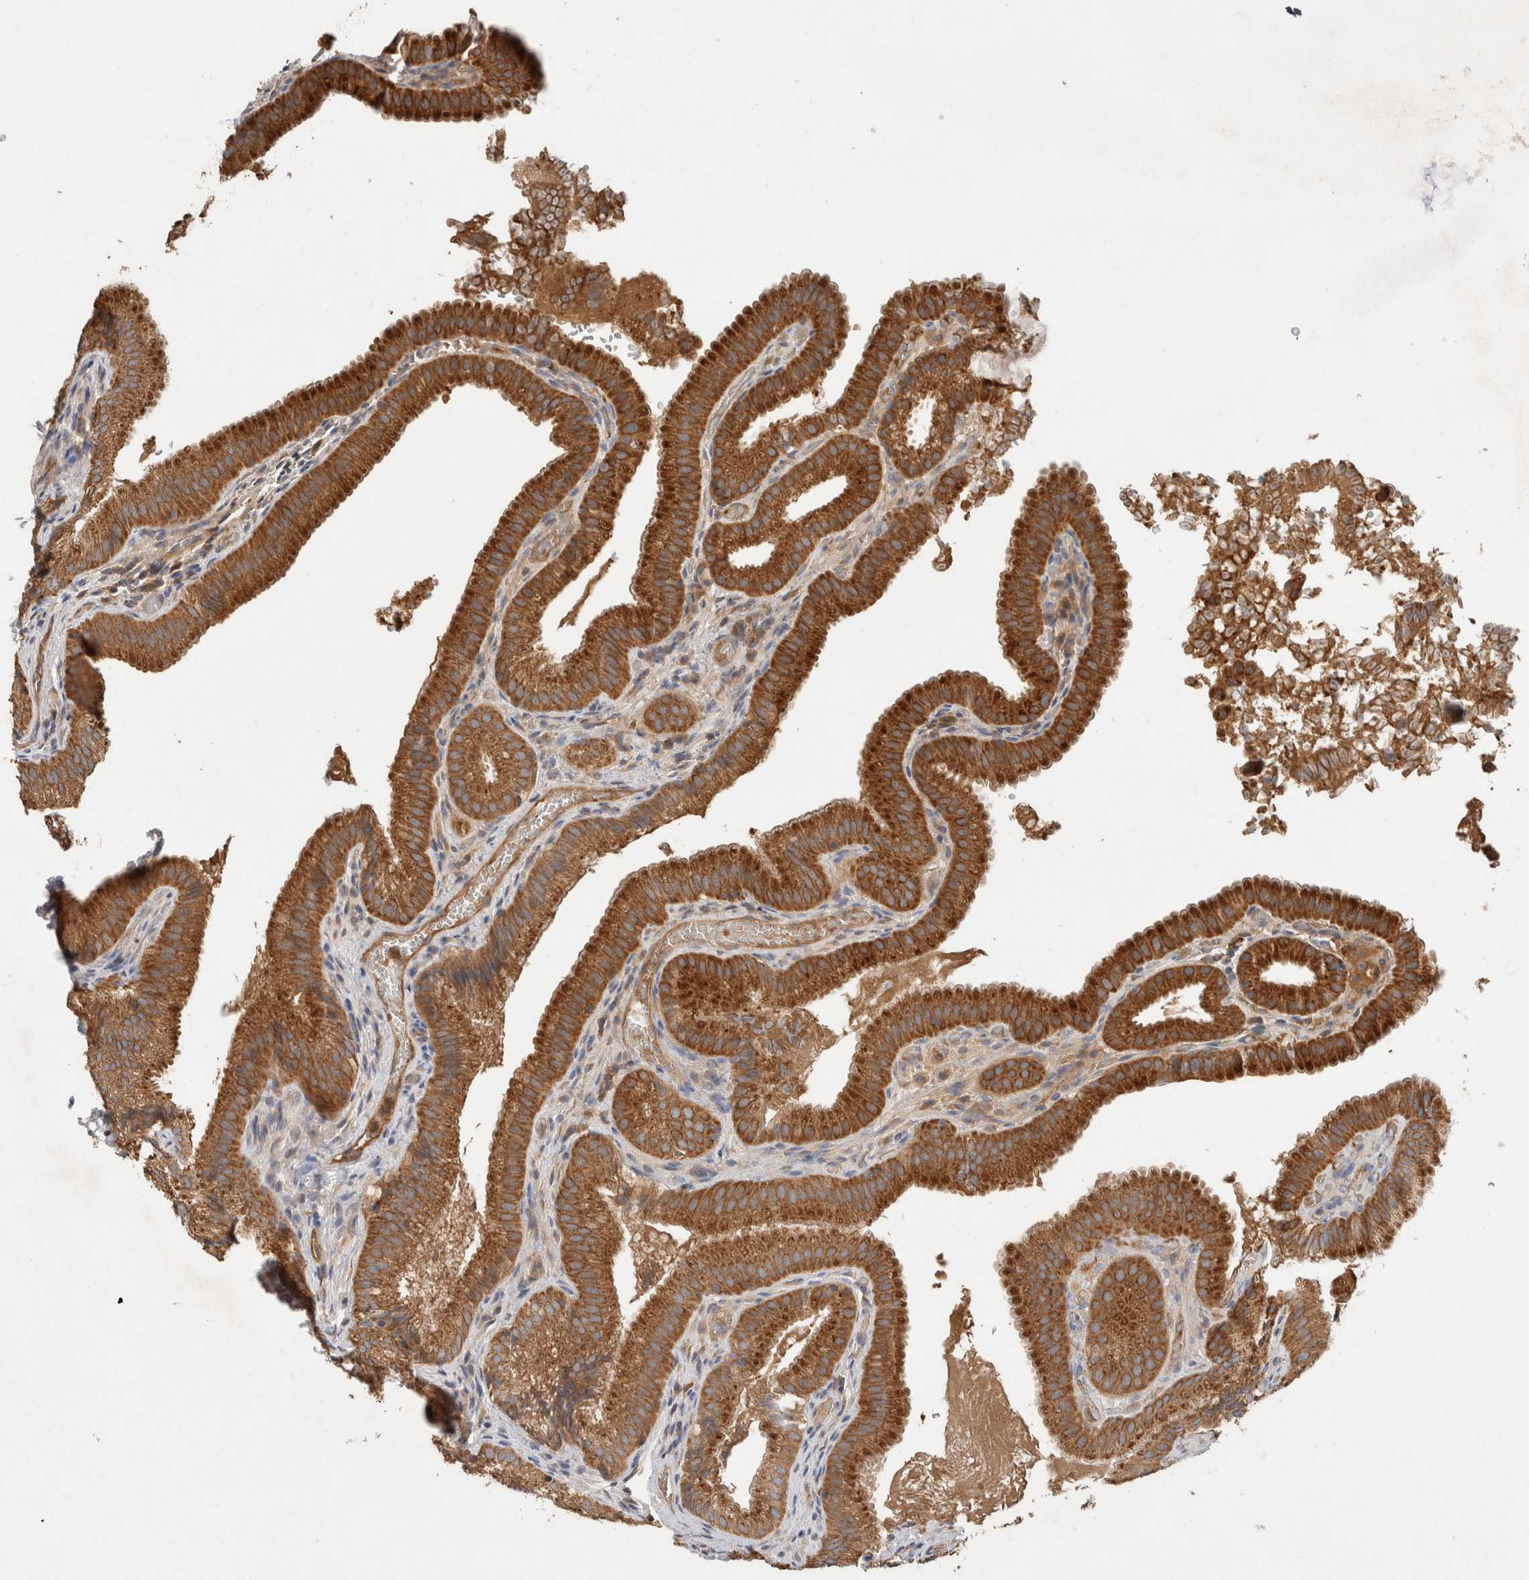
{"staining": {"intensity": "strong", "quantity": ">75%", "location": "cytoplasmic/membranous"}, "tissue": "gallbladder", "cell_type": "Glandular cells", "image_type": "normal", "snomed": [{"axis": "morphology", "description": "Normal tissue, NOS"}, {"axis": "topography", "description": "Gallbladder"}], "caption": "A micrograph showing strong cytoplasmic/membranous staining in approximately >75% of glandular cells in unremarkable gallbladder, as visualized by brown immunohistochemical staining.", "gene": "C8orf44", "patient": {"sex": "female", "age": 30}}